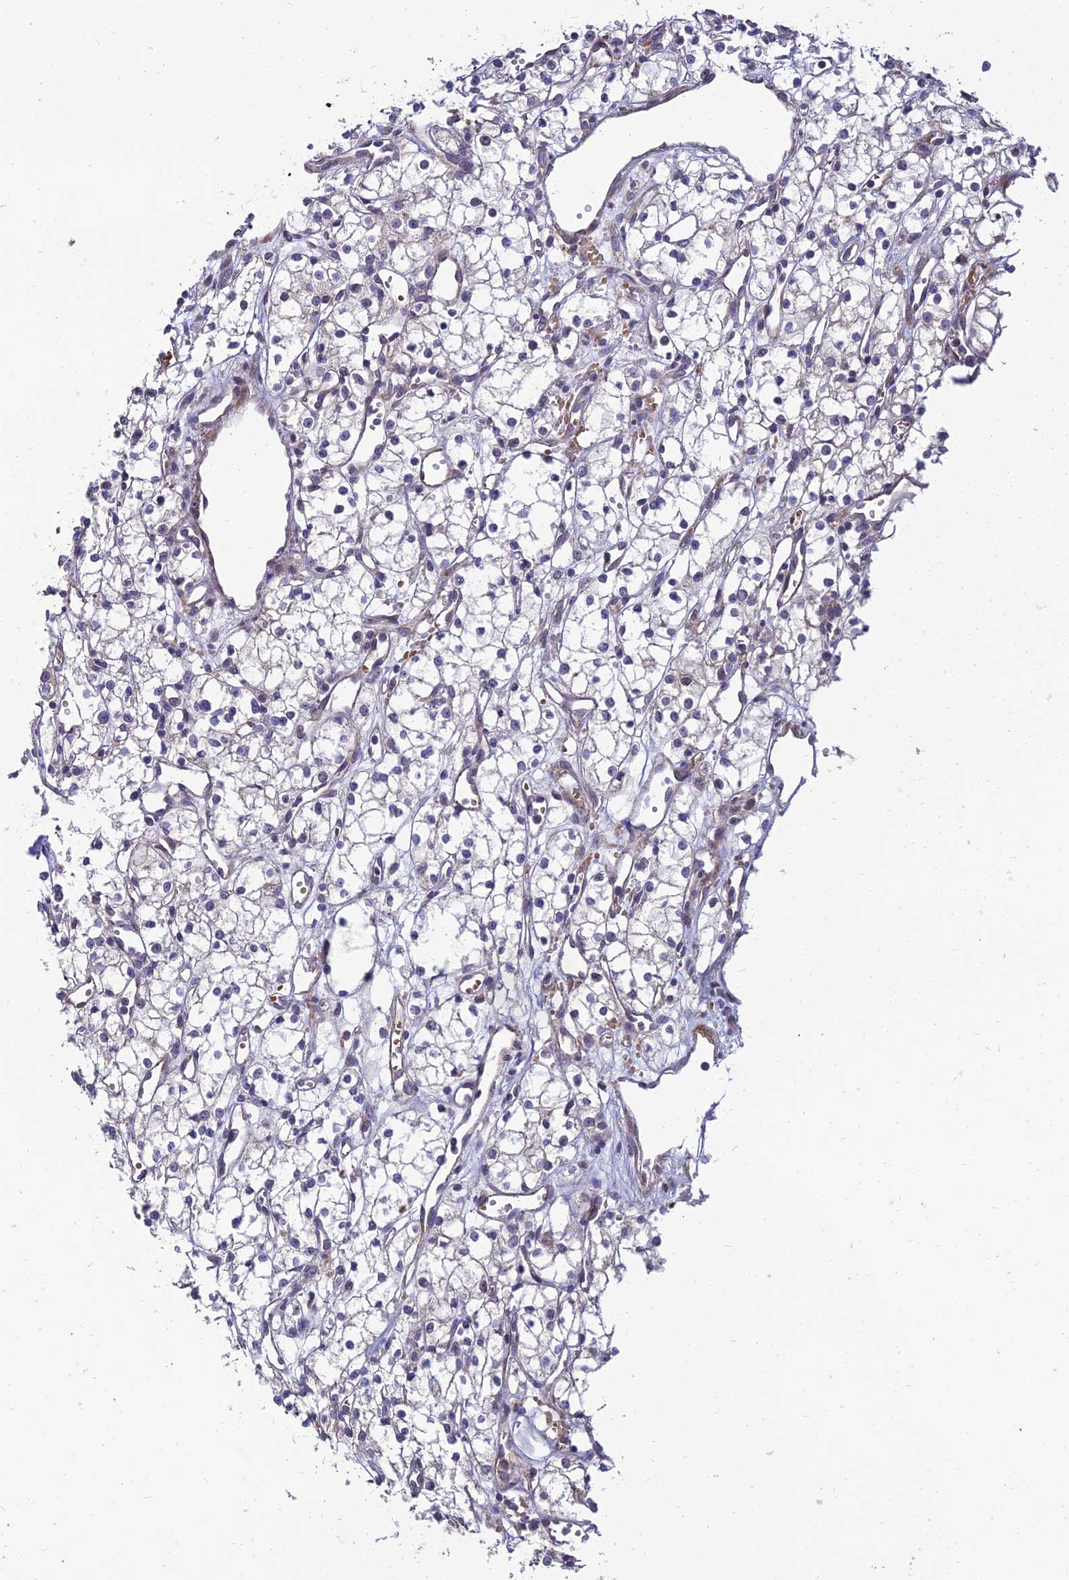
{"staining": {"intensity": "negative", "quantity": "none", "location": "none"}, "tissue": "renal cancer", "cell_type": "Tumor cells", "image_type": "cancer", "snomed": [{"axis": "morphology", "description": "Adenocarcinoma, NOS"}, {"axis": "topography", "description": "Kidney"}], "caption": "Micrograph shows no protein positivity in tumor cells of renal cancer (adenocarcinoma) tissue.", "gene": "NPY", "patient": {"sex": "male", "age": 59}}